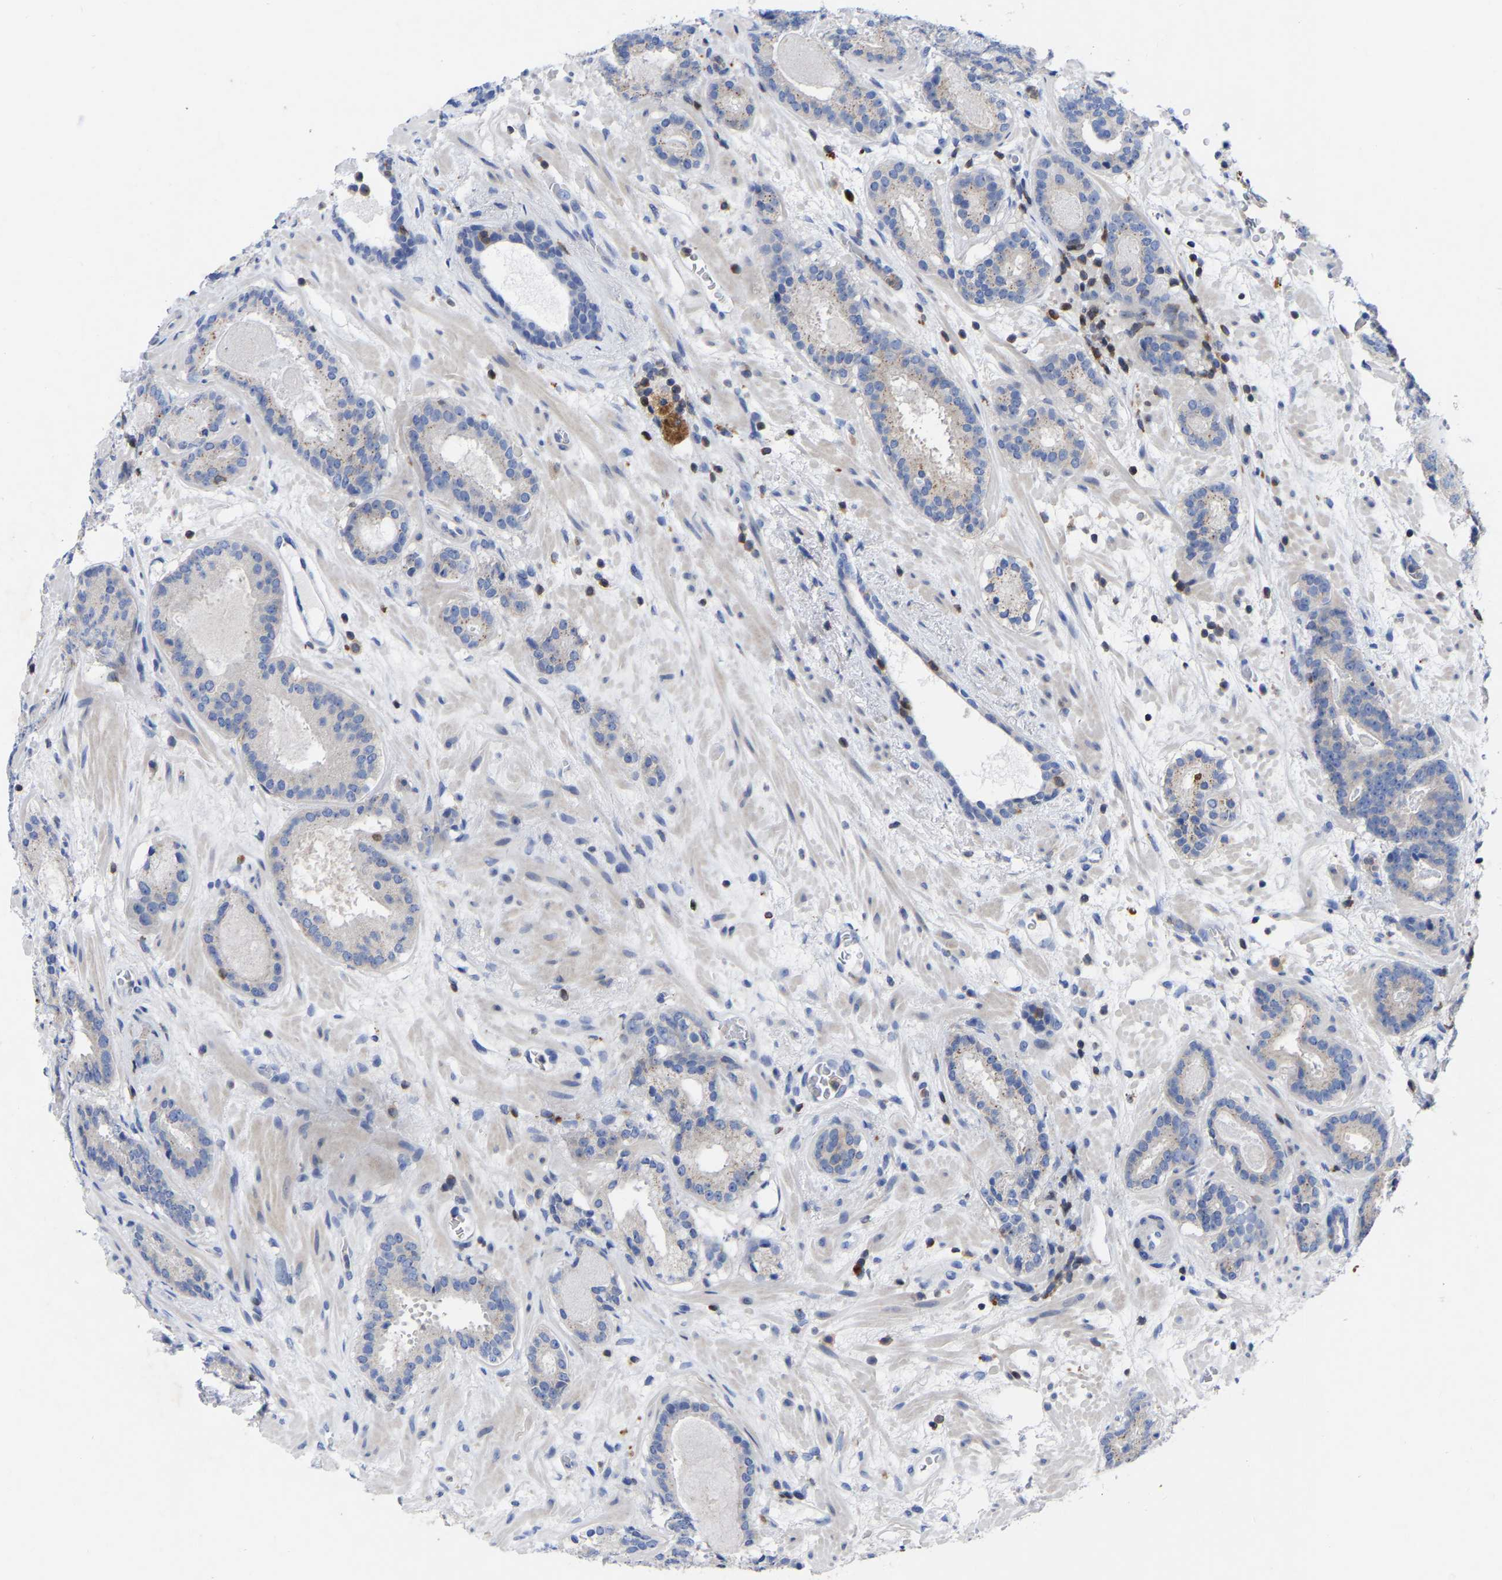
{"staining": {"intensity": "negative", "quantity": "none", "location": "none"}, "tissue": "prostate cancer", "cell_type": "Tumor cells", "image_type": "cancer", "snomed": [{"axis": "morphology", "description": "Adenocarcinoma, Low grade"}, {"axis": "topography", "description": "Prostate"}], "caption": "The photomicrograph exhibits no significant staining in tumor cells of prostate cancer.", "gene": "PTPN7", "patient": {"sex": "male", "age": 69}}